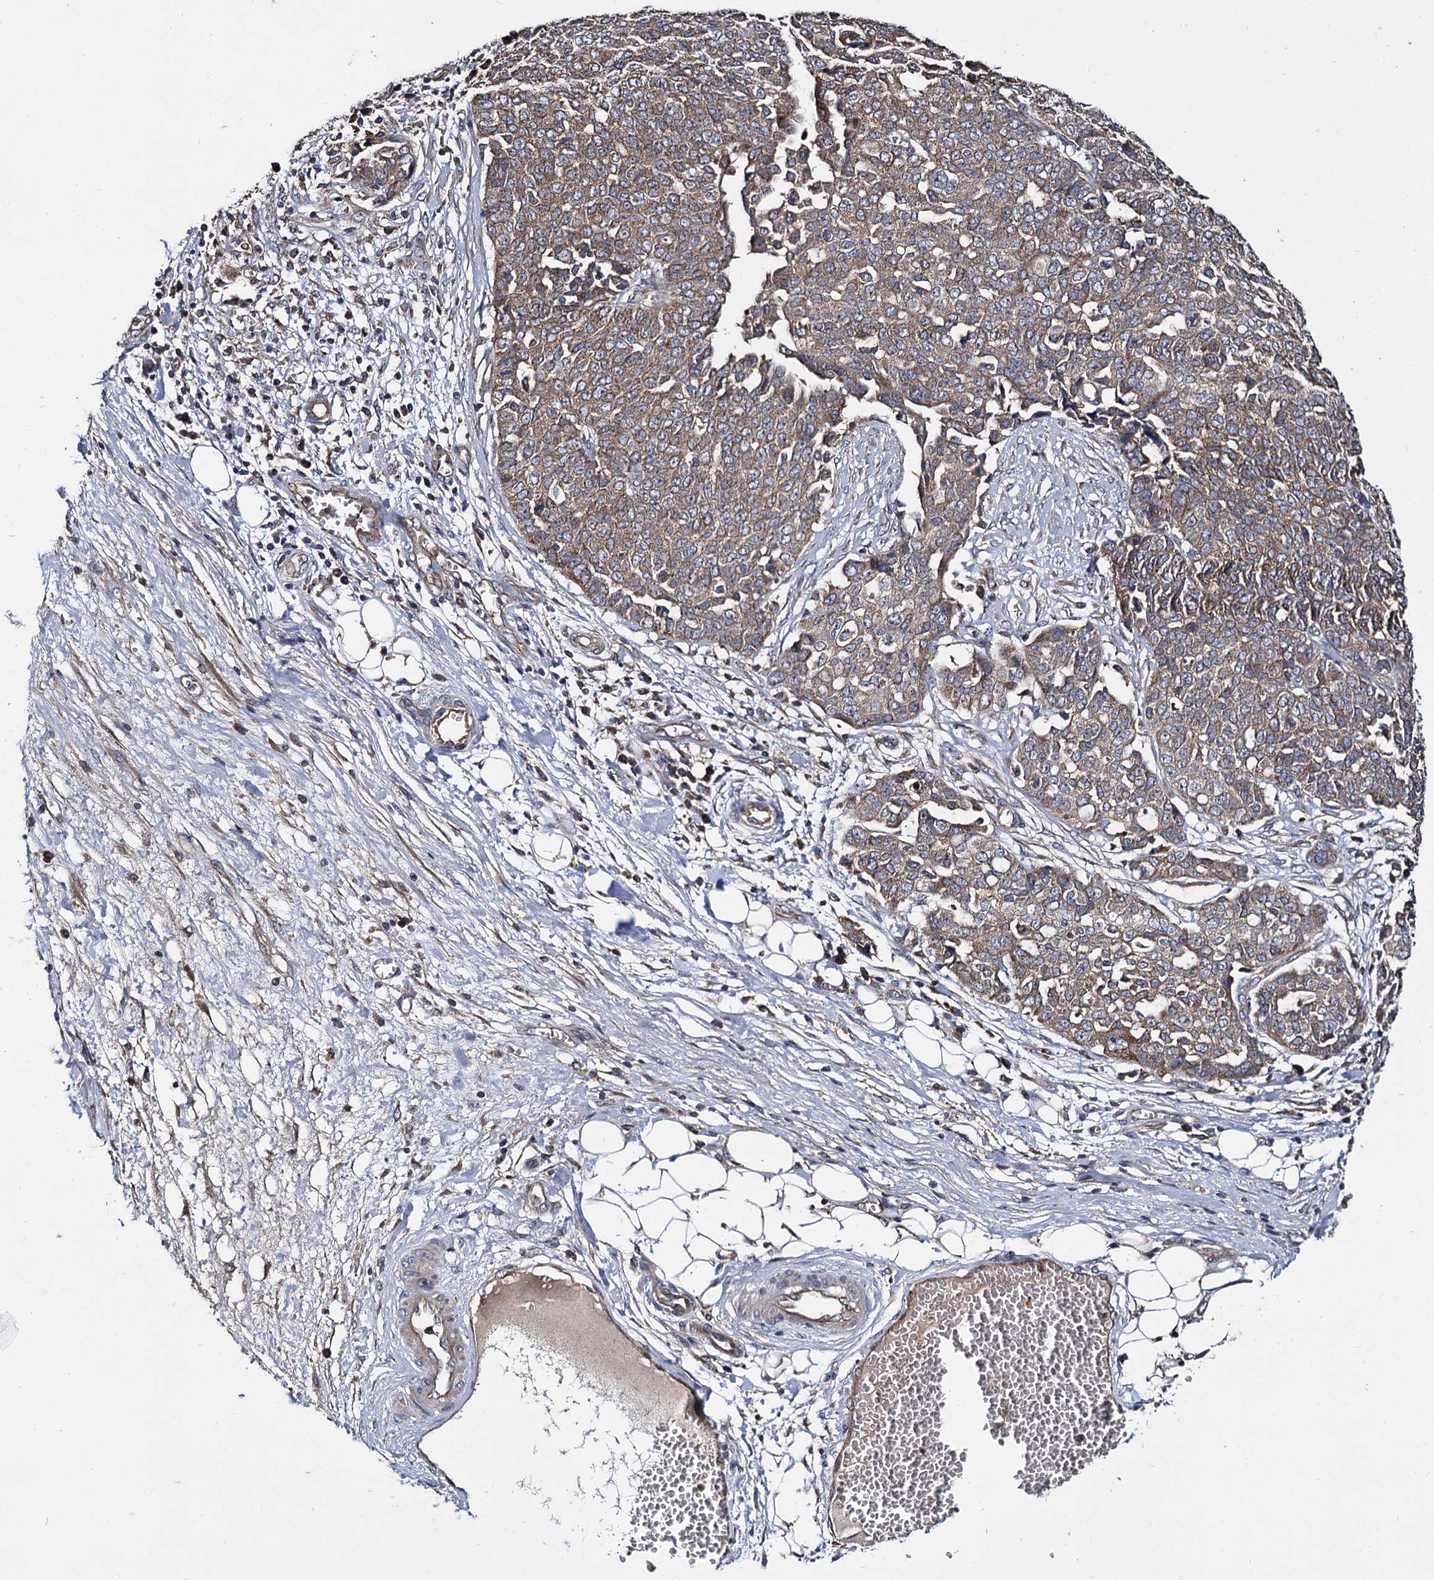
{"staining": {"intensity": "moderate", "quantity": ">75%", "location": "cytoplasmic/membranous"}, "tissue": "ovarian cancer", "cell_type": "Tumor cells", "image_type": "cancer", "snomed": [{"axis": "morphology", "description": "Cystadenocarcinoma, serous, NOS"}, {"axis": "topography", "description": "Soft tissue"}, {"axis": "topography", "description": "Ovary"}], "caption": "Protein expression analysis of ovarian serous cystadenocarcinoma exhibits moderate cytoplasmic/membranous expression in about >75% of tumor cells. Ihc stains the protein in brown and the nuclei are stained blue.", "gene": "CEP192", "patient": {"sex": "female", "age": 57}}